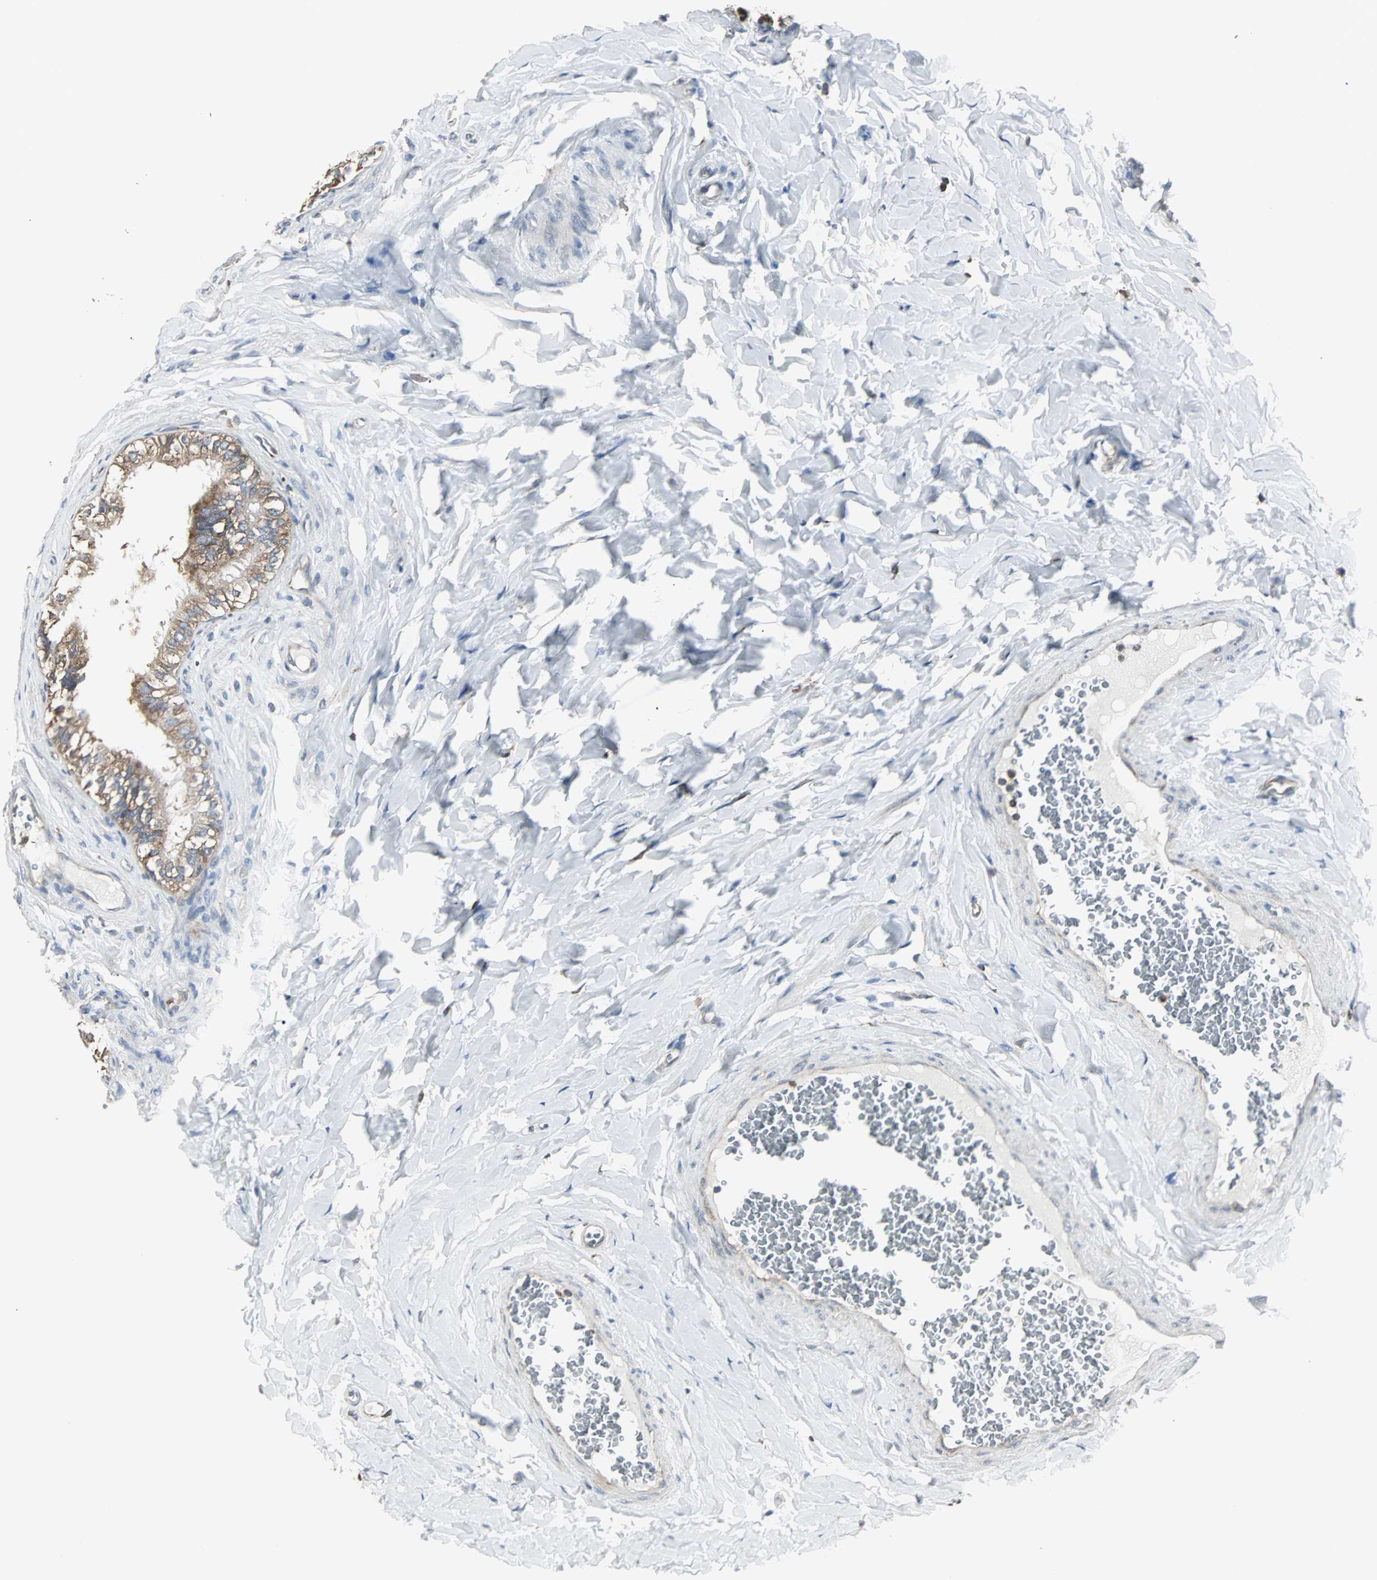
{"staining": {"intensity": "moderate", "quantity": ">75%", "location": "cytoplasmic/membranous"}, "tissue": "epididymis", "cell_type": "Glandular cells", "image_type": "normal", "snomed": [{"axis": "morphology", "description": "Normal tissue, NOS"}, {"axis": "topography", "description": "Soft tissue"}, {"axis": "topography", "description": "Epididymis"}], "caption": "An image showing moderate cytoplasmic/membranous positivity in approximately >75% of glandular cells in unremarkable epididymis, as visualized by brown immunohistochemical staining.", "gene": "LRRFIP1", "patient": {"sex": "male", "age": 26}}